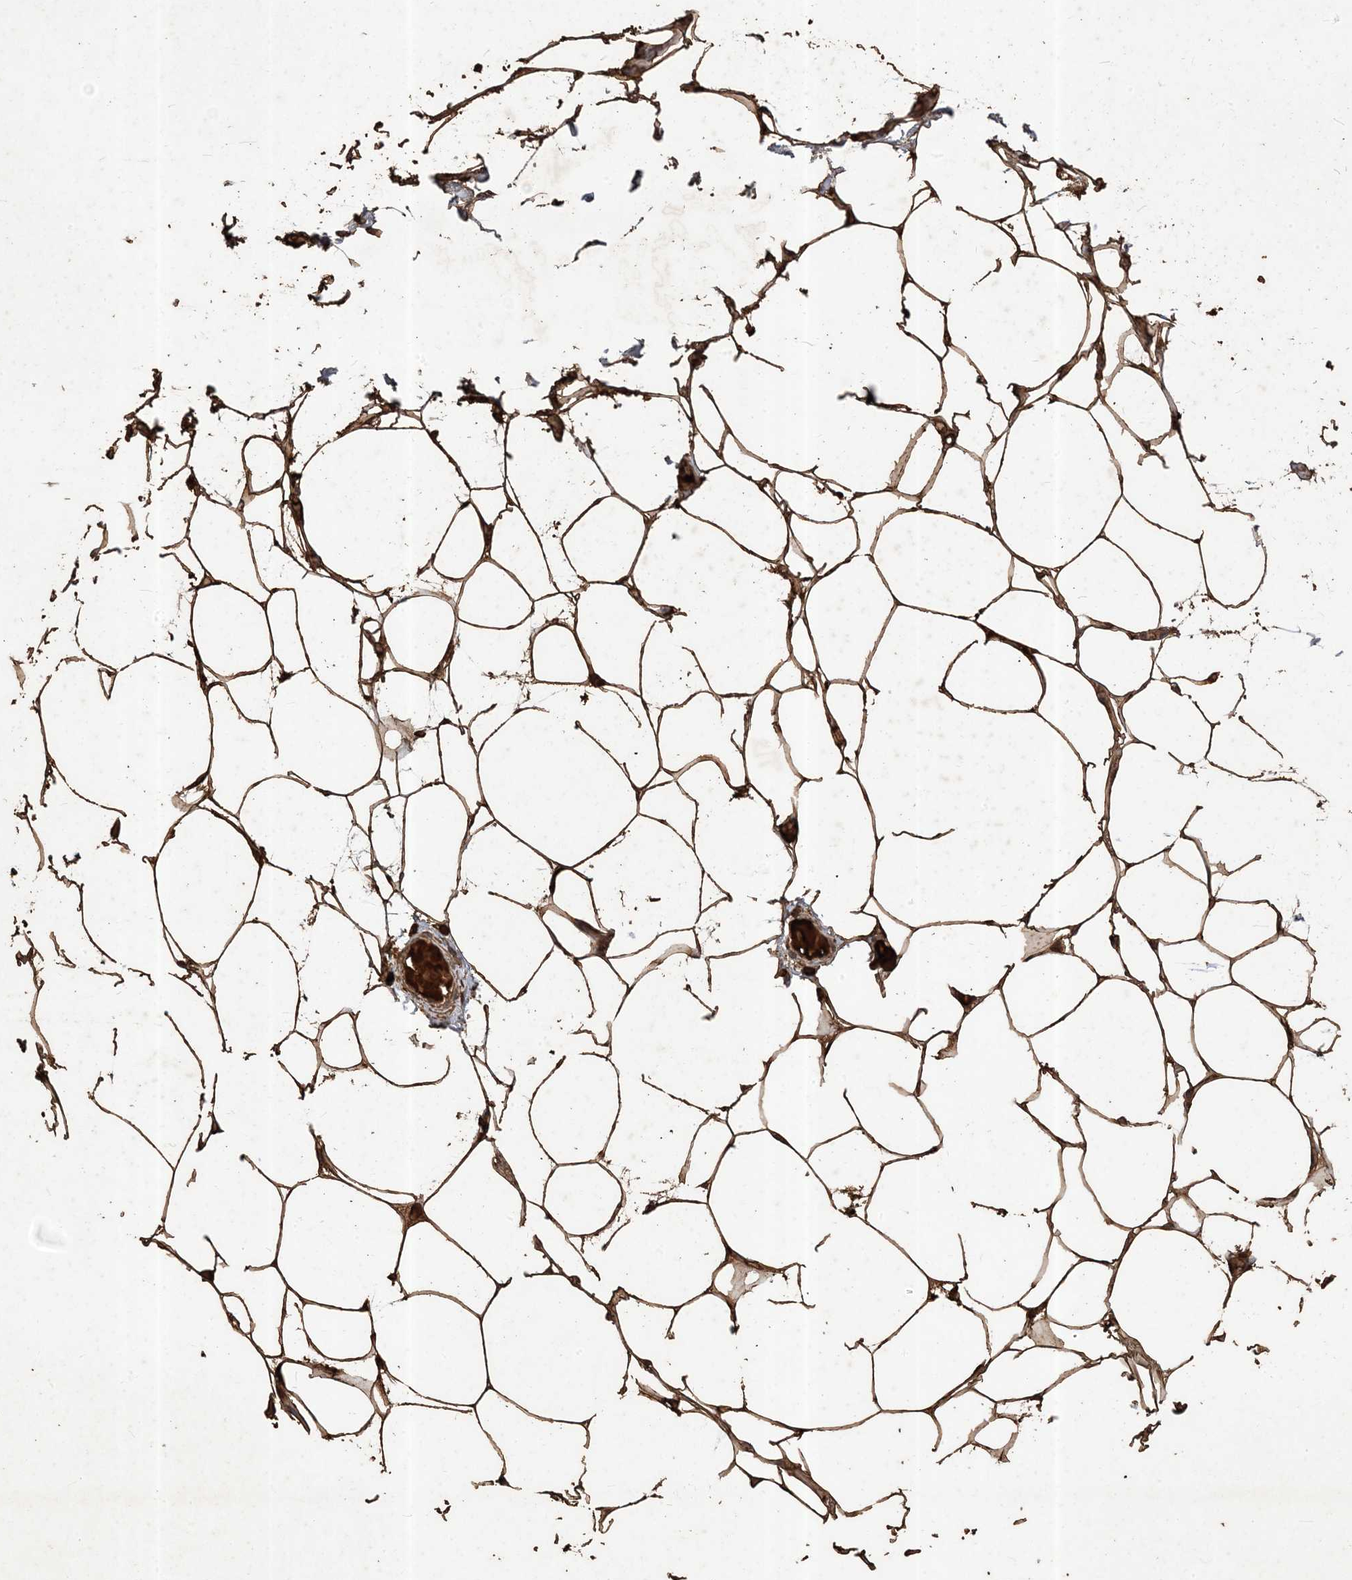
{"staining": {"intensity": "strong", "quantity": ">75%", "location": "cytoplasmic/membranous"}, "tissue": "adipose tissue", "cell_type": "Adipocytes", "image_type": "normal", "snomed": [{"axis": "morphology", "description": "Normal tissue, NOS"}, {"axis": "topography", "description": "Breast"}], "caption": "Immunohistochemical staining of unremarkable adipose tissue exhibits strong cytoplasmic/membranous protein expression in approximately >75% of adipocytes.", "gene": "HPS4", "patient": {"sex": "female", "age": 23}}